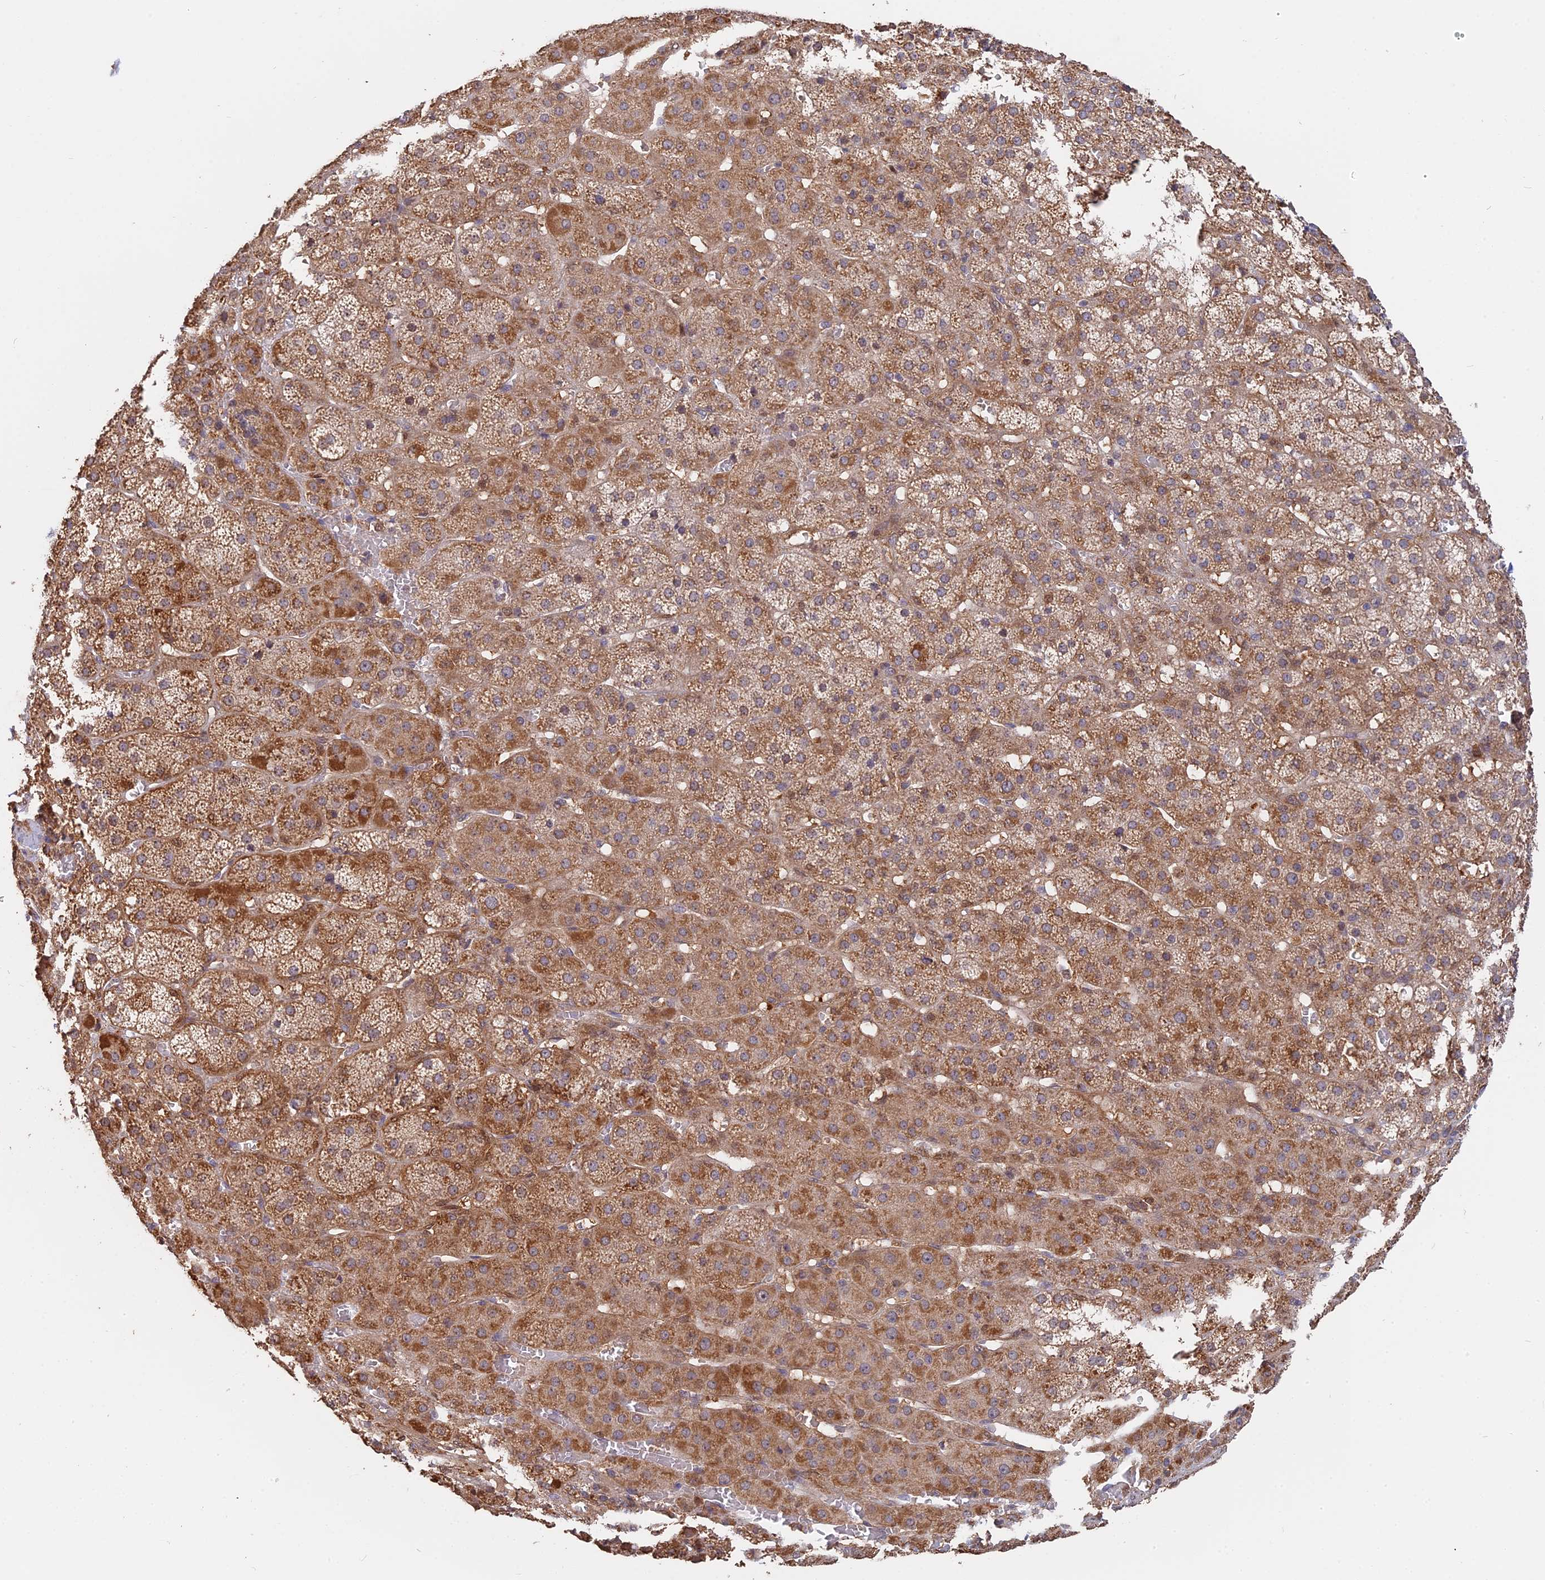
{"staining": {"intensity": "moderate", "quantity": "25%-75%", "location": "cytoplasmic/membranous"}, "tissue": "adrenal gland", "cell_type": "Glandular cells", "image_type": "normal", "snomed": [{"axis": "morphology", "description": "Normal tissue, NOS"}, {"axis": "topography", "description": "Adrenal gland"}], "caption": "Protein positivity by immunohistochemistry (IHC) exhibits moderate cytoplasmic/membranous staining in about 25%-75% of glandular cells in benign adrenal gland.", "gene": "SAC3D1", "patient": {"sex": "female", "age": 57}}